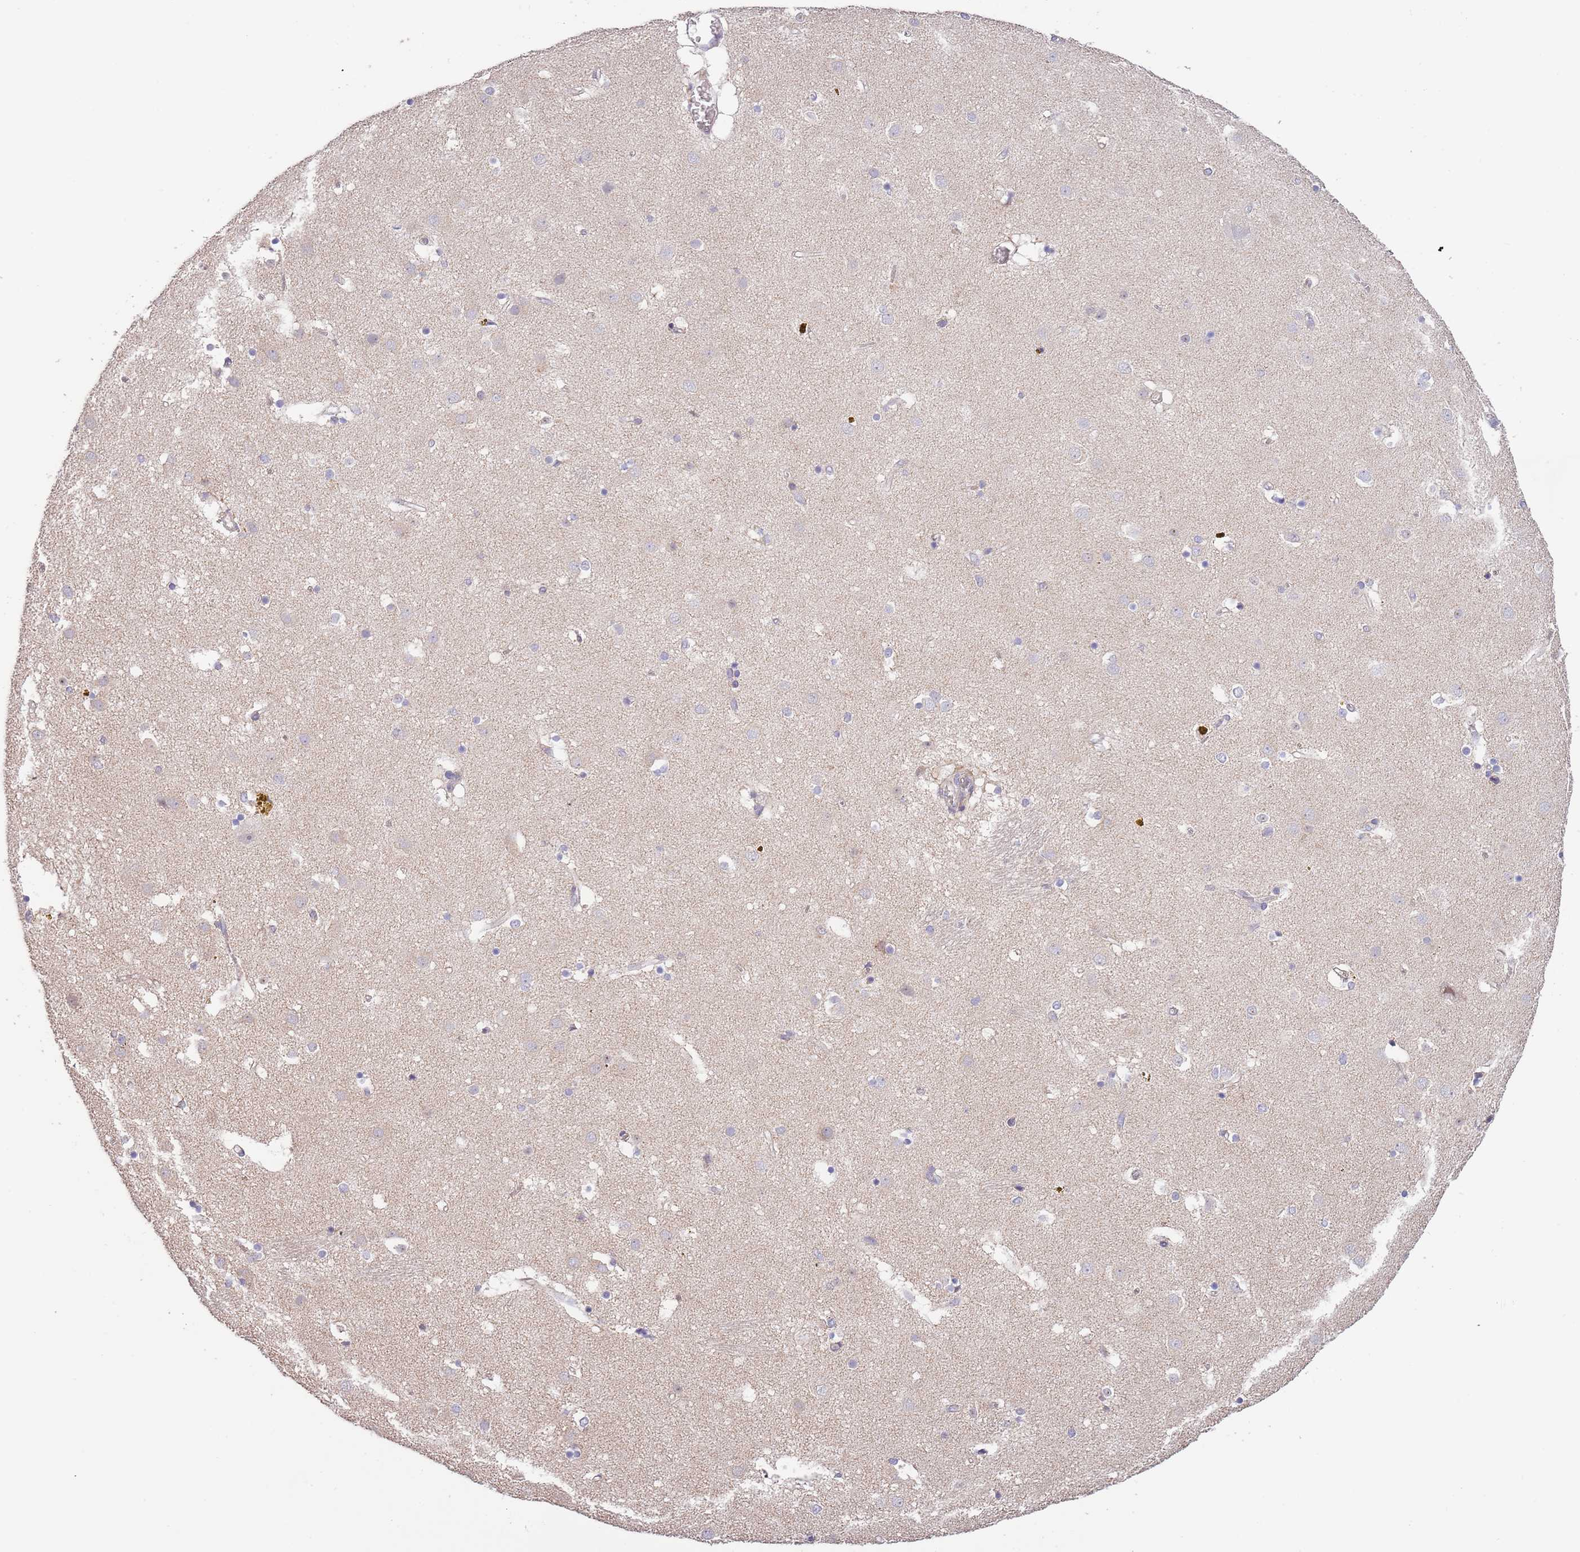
{"staining": {"intensity": "negative", "quantity": "none", "location": "none"}, "tissue": "caudate", "cell_type": "Glial cells", "image_type": "normal", "snomed": [{"axis": "morphology", "description": "Normal tissue, NOS"}, {"axis": "topography", "description": "Lateral ventricle wall"}], "caption": "An image of caudate stained for a protein demonstrates no brown staining in glial cells. (Stains: DAB (3,3'-diaminobenzidine) immunohistochemistry (IHC) with hematoxylin counter stain, Microscopy: brightfield microscopy at high magnification).", "gene": "LIPJ", "patient": {"sex": "male", "age": 70}}